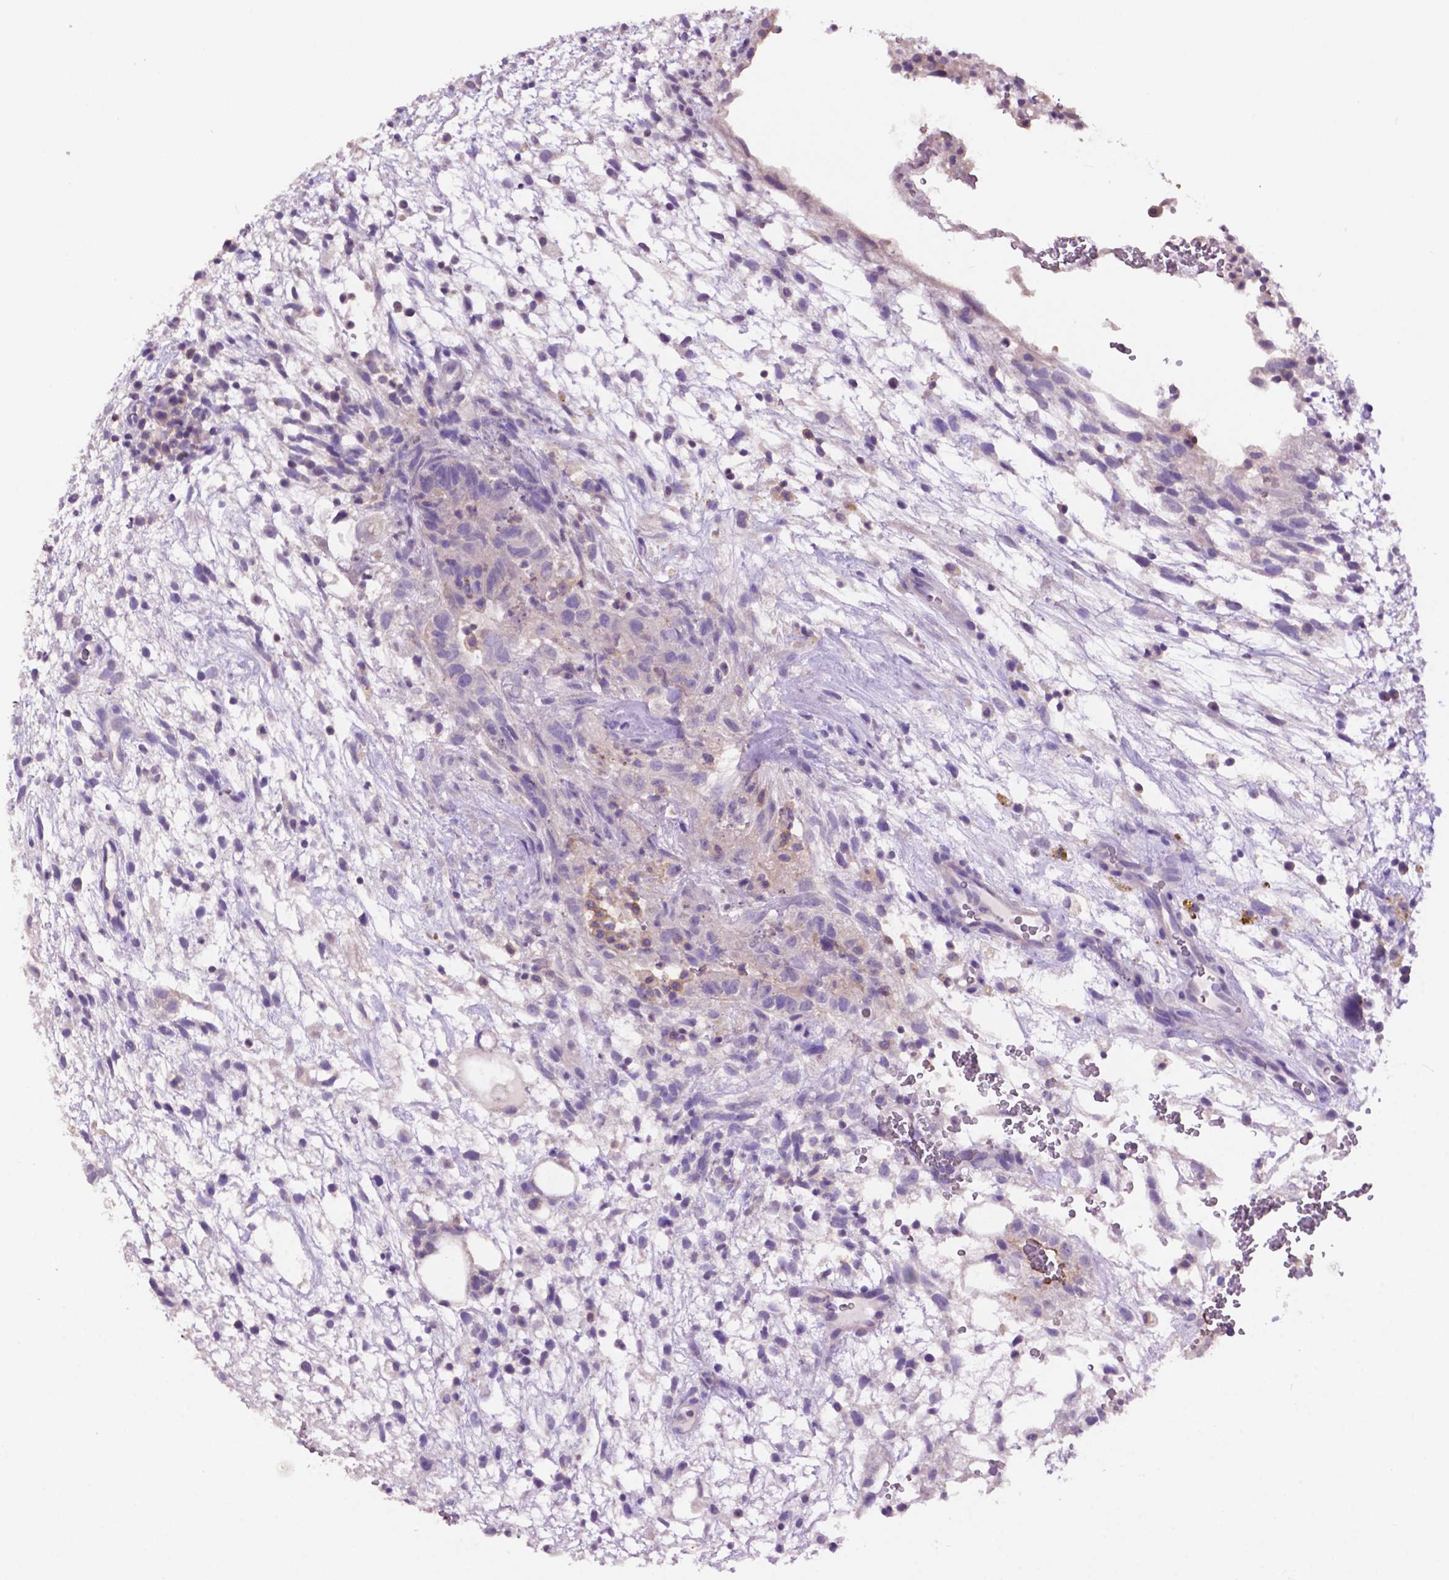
{"staining": {"intensity": "negative", "quantity": "none", "location": "none"}, "tissue": "testis cancer", "cell_type": "Tumor cells", "image_type": "cancer", "snomed": [{"axis": "morphology", "description": "Normal tissue, NOS"}, {"axis": "morphology", "description": "Carcinoma, Embryonal, NOS"}, {"axis": "topography", "description": "Testis"}], "caption": "There is no significant positivity in tumor cells of testis cancer (embryonal carcinoma).", "gene": "PRPS2", "patient": {"sex": "male", "age": 32}}